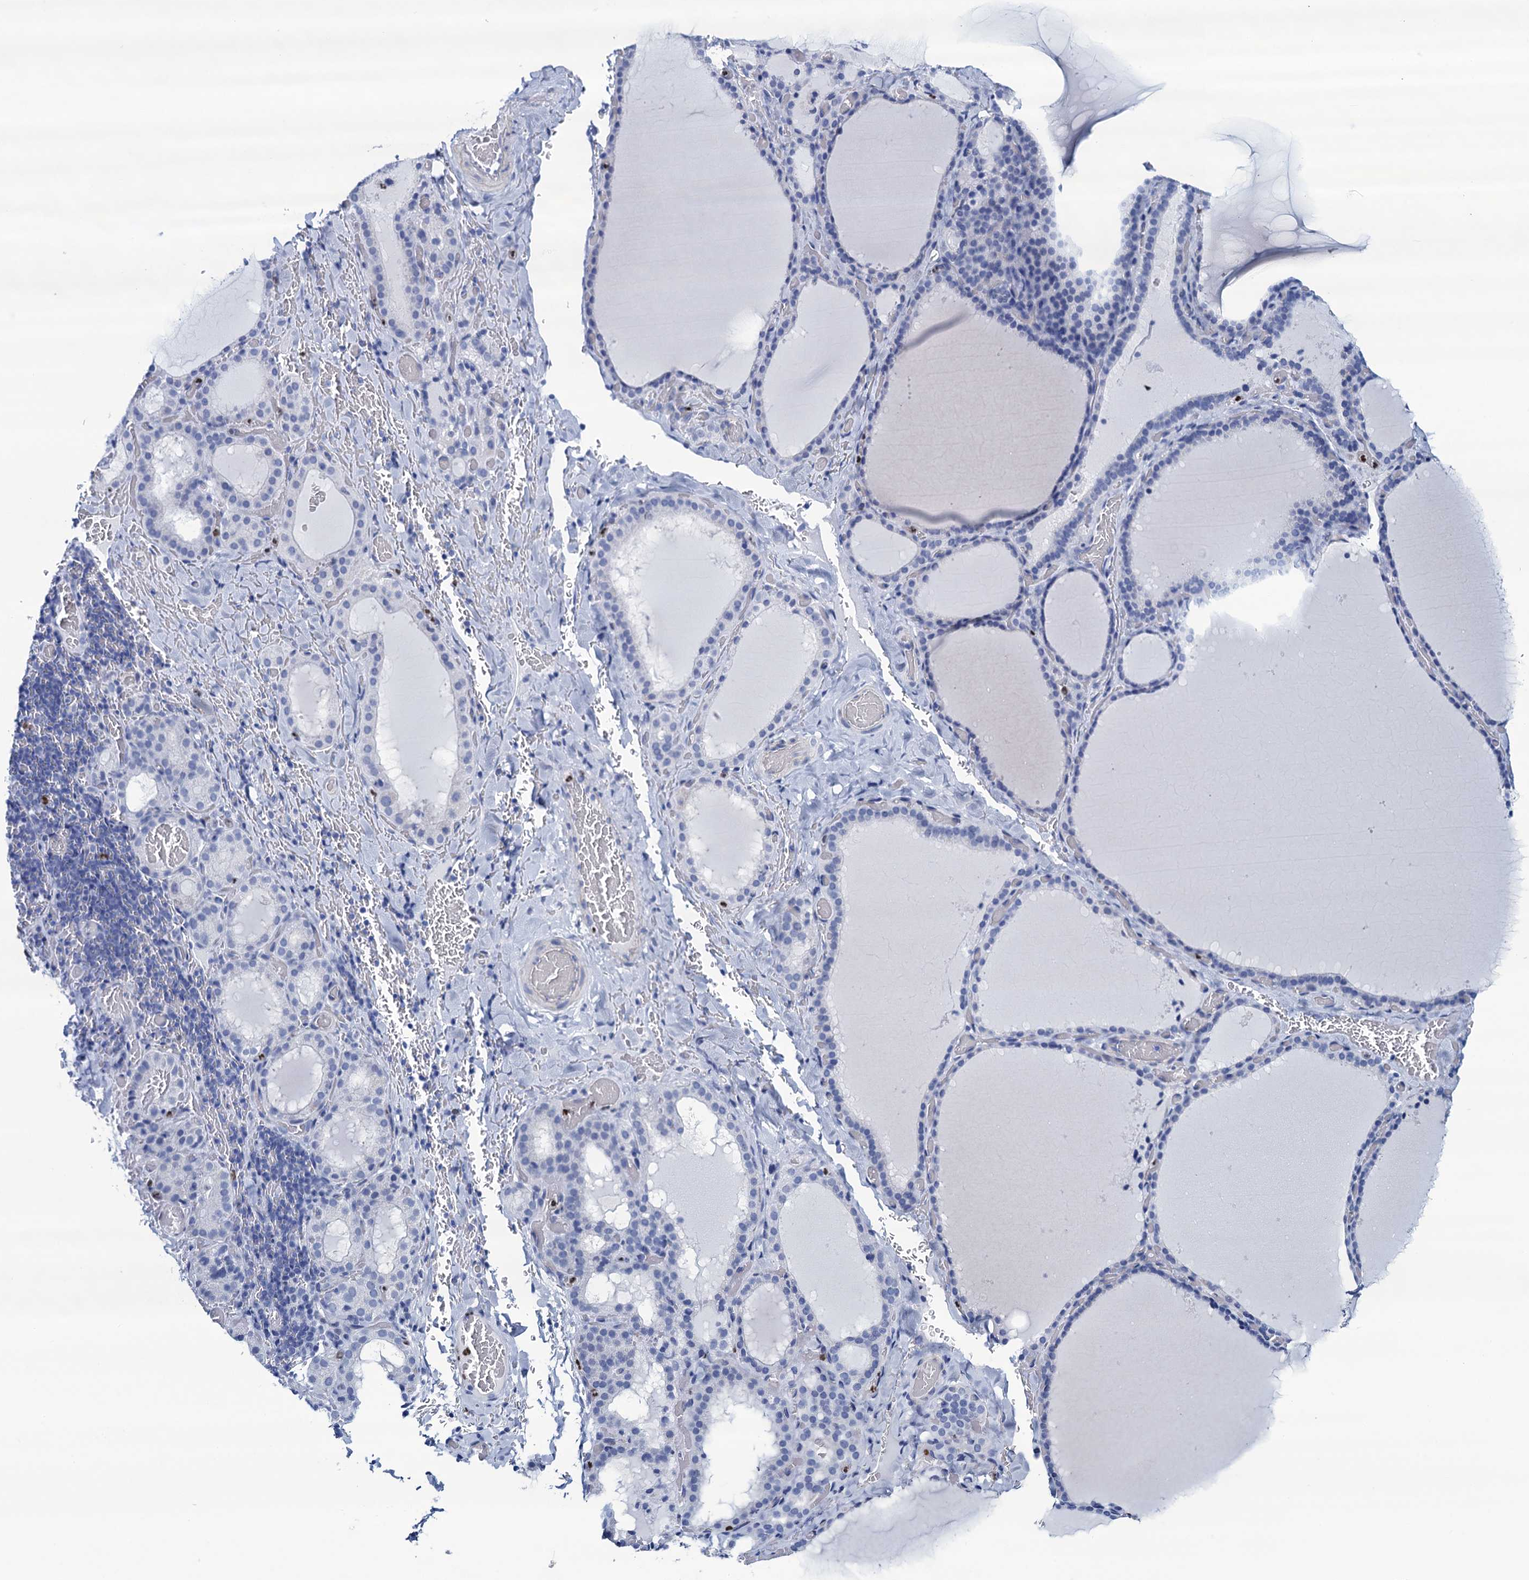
{"staining": {"intensity": "negative", "quantity": "none", "location": "none"}, "tissue": "thyroid gland", "cell_type": "Glandular cells", "image_type": "normal", "snomed": [{"axis": "morphology", "description": "Normal tissue, NOS"}, {"axis": "topography", "description": "Thyroid gland"}], "caption": "Thyroid gland stained for a protein using immunohistochemistry reveals no expression glandular cells.", "gene": "RHCG", "patient": {"sex": "female", "age": 39}}